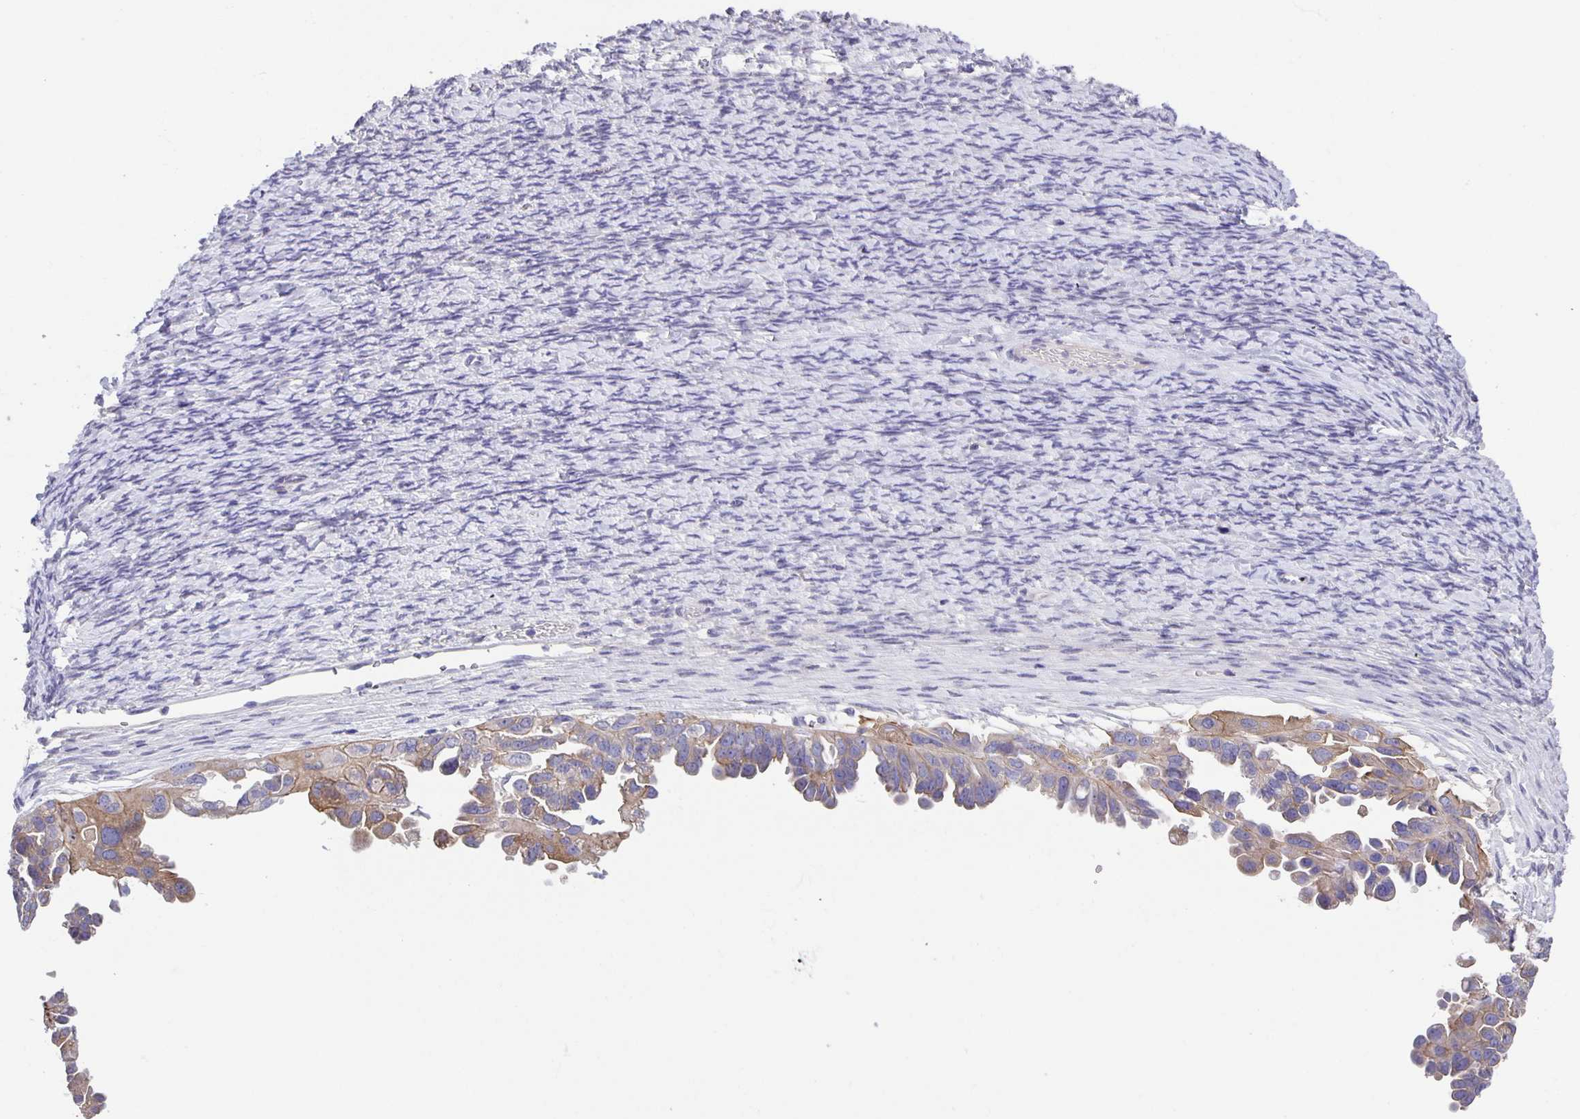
{"staining": {"intensity": "weak", "quantity": ">75%", "location": "cytoplasmic/membranous"}, "tissue": "ovarian cancer", "cell_type": "Tumor cells", "image_type": "cancer", "snomed": [{"axis": "morphology", "description": "Cystadenocarcinoma, serous, NOS"}, {"axis": "topography", "description": "Ovary"}], "caption": "Protein analysis of ovarian cancer (serous cystadenocarcinoma) tissue shows weak cytoplasmic/membranous staining in about >75% of tumor cells.", "gene": "PTPN3", "patient": {"sex": "female", "age": 53}}